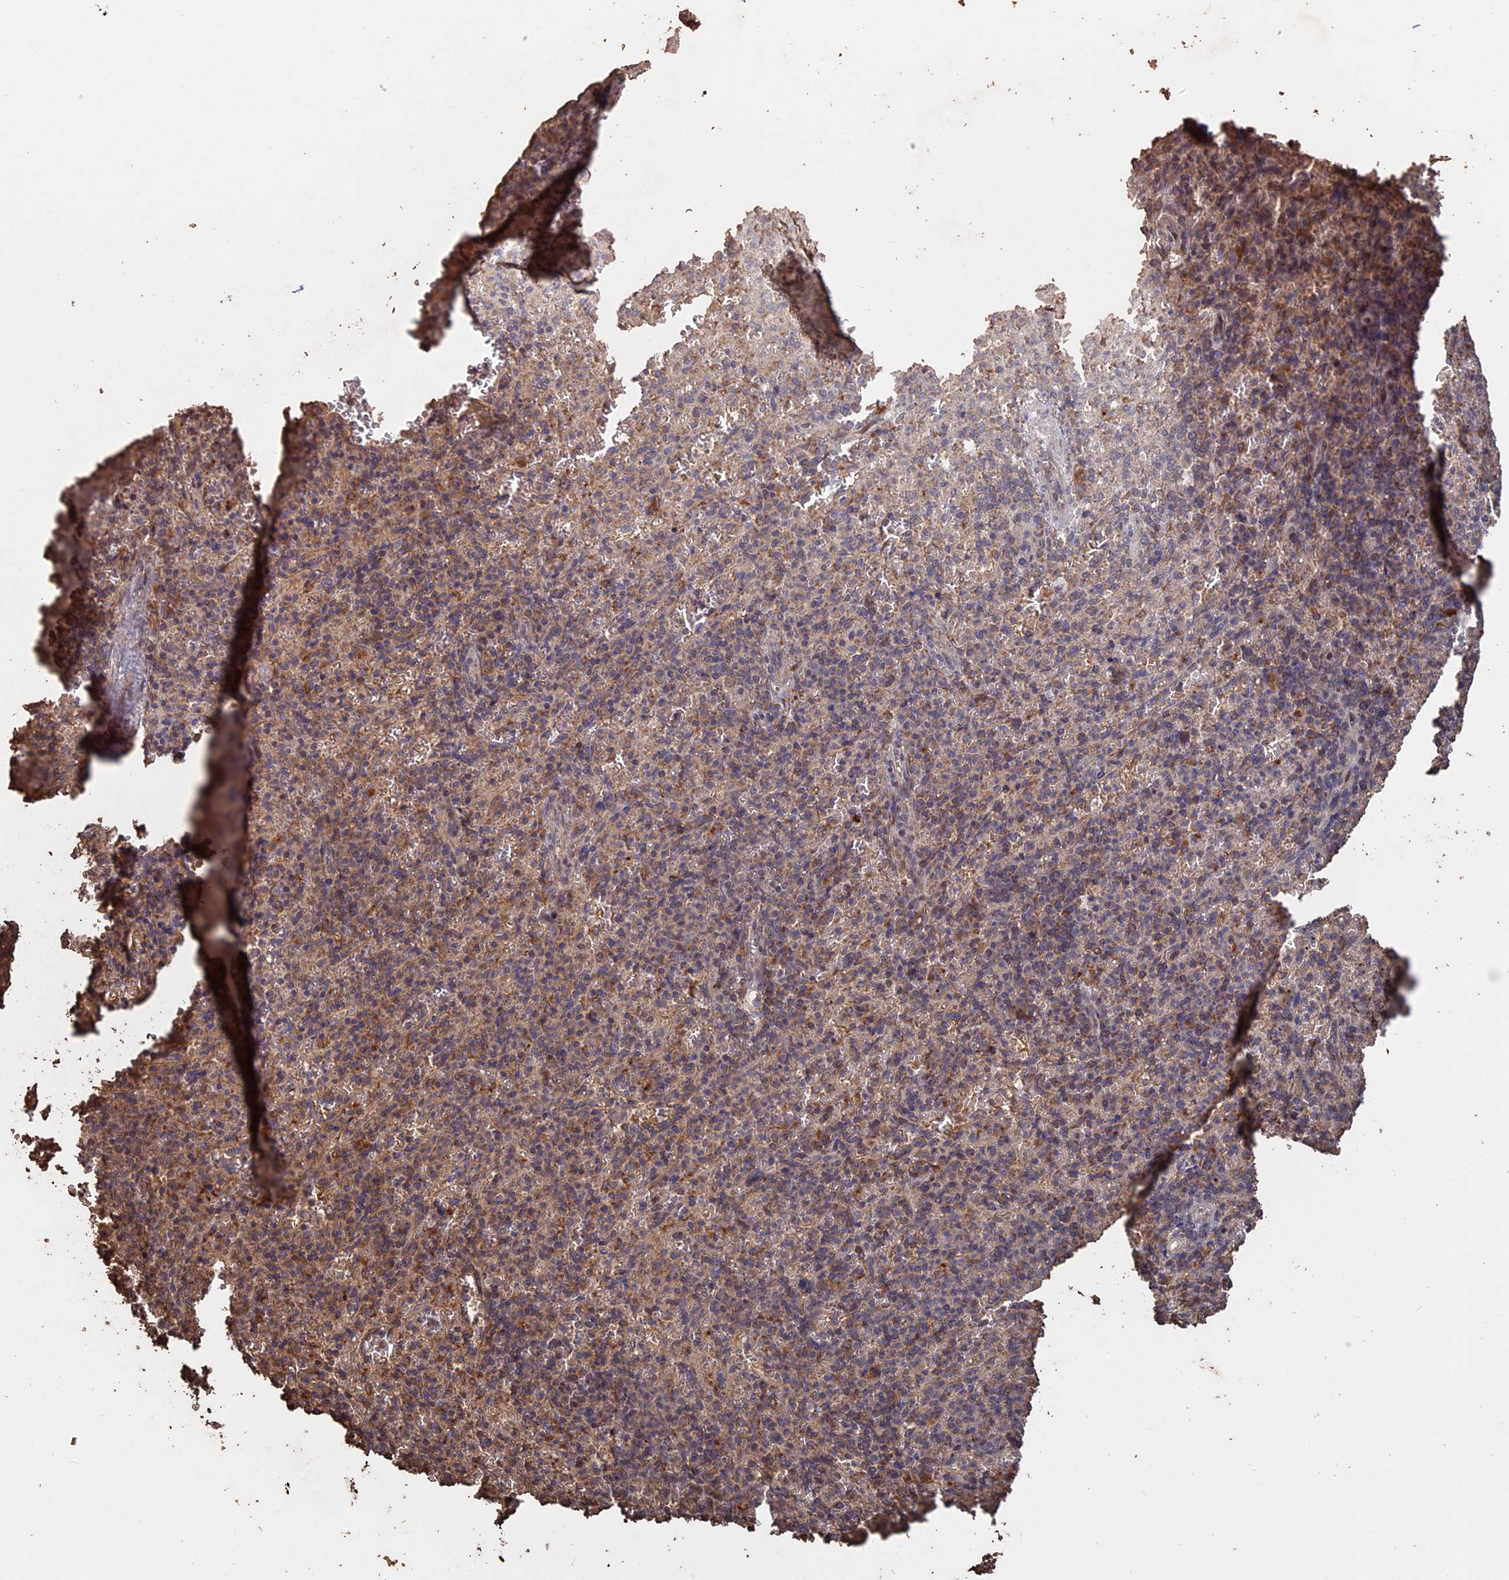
{"staining": {"intensity": "weak", "quantity": "25%-75%", "location": "cytoplasmic/membranous"}, "tissue": "spleen", "cell_type": "Cells in red pulp", "image_type": "normal", "snomed": [{"axis": "morphology", "description": "Normal tissue, NOS"}, {"axis": "topography", "description": "Spleen"}], "caption": "Protein expression analysis of normal spleen demonstrates weak cytoplasmic/membranous expression in approximately 25%-75% of cells in red pulp.", "gene": "HUNK", "patient": {"sex": "female", "age": 74}}